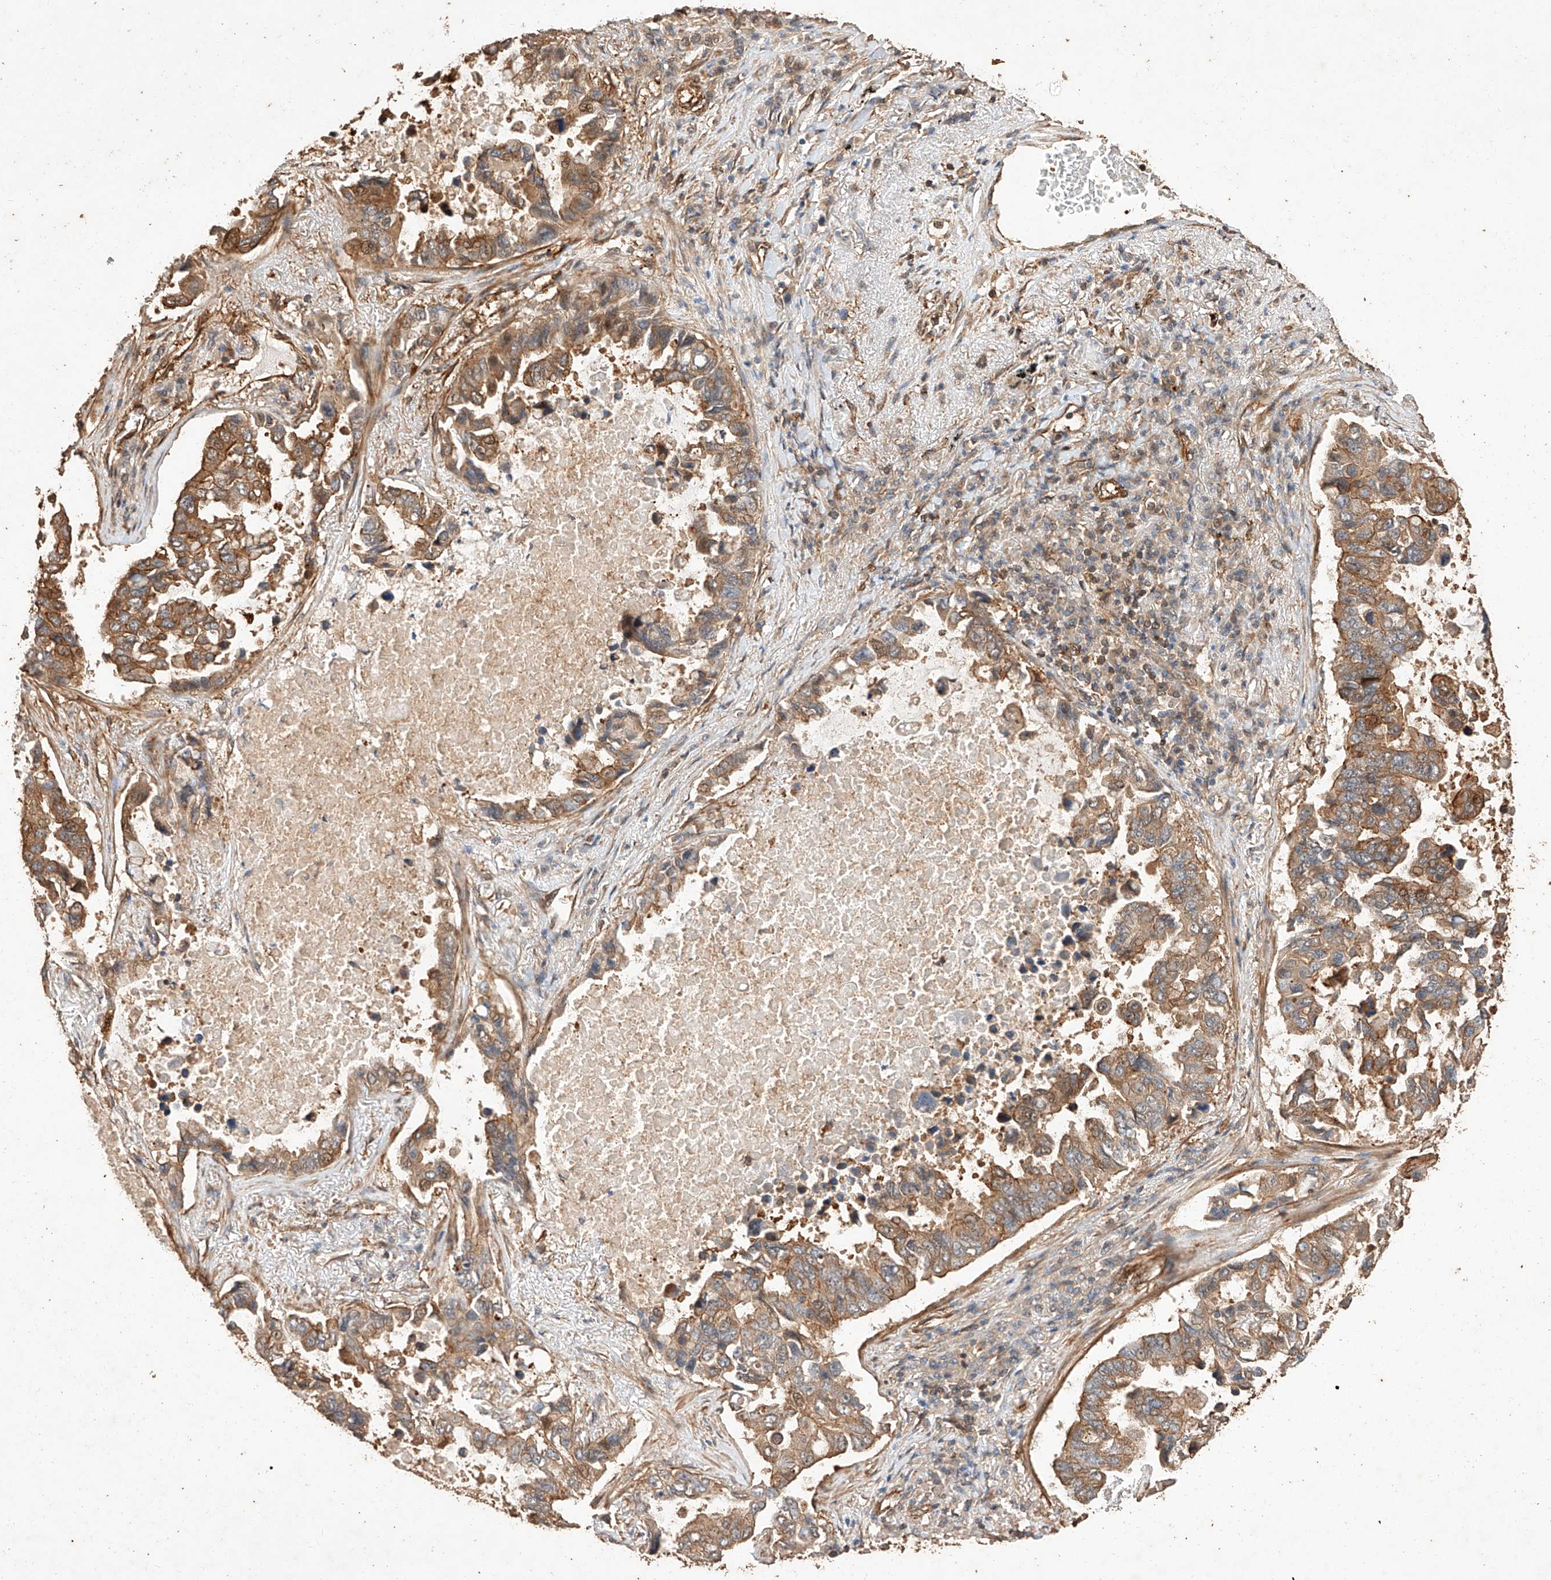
{"staining": {"intensity": "moderate", "quantity": ">75%", "location": "cytoplasmic/membranous"}, "tissue": "lung cancer", "cell_type": "Tumor cells", "image_type": "cancer", "snomed": [{"axis": "morphology", "description": "Adenocarcinoma, NOS"}, {"axis": "topography", "description": "Lung"}], "caption": "A histopathology image showing moderate cytoplasmic/membranous expression in approximately >75% of tumor cells in lung adenocarcinoma, as visualized by brown immunohistochemical staining.", "gene": "GHDC", "patient": {"sex": "male", "age": 64}}